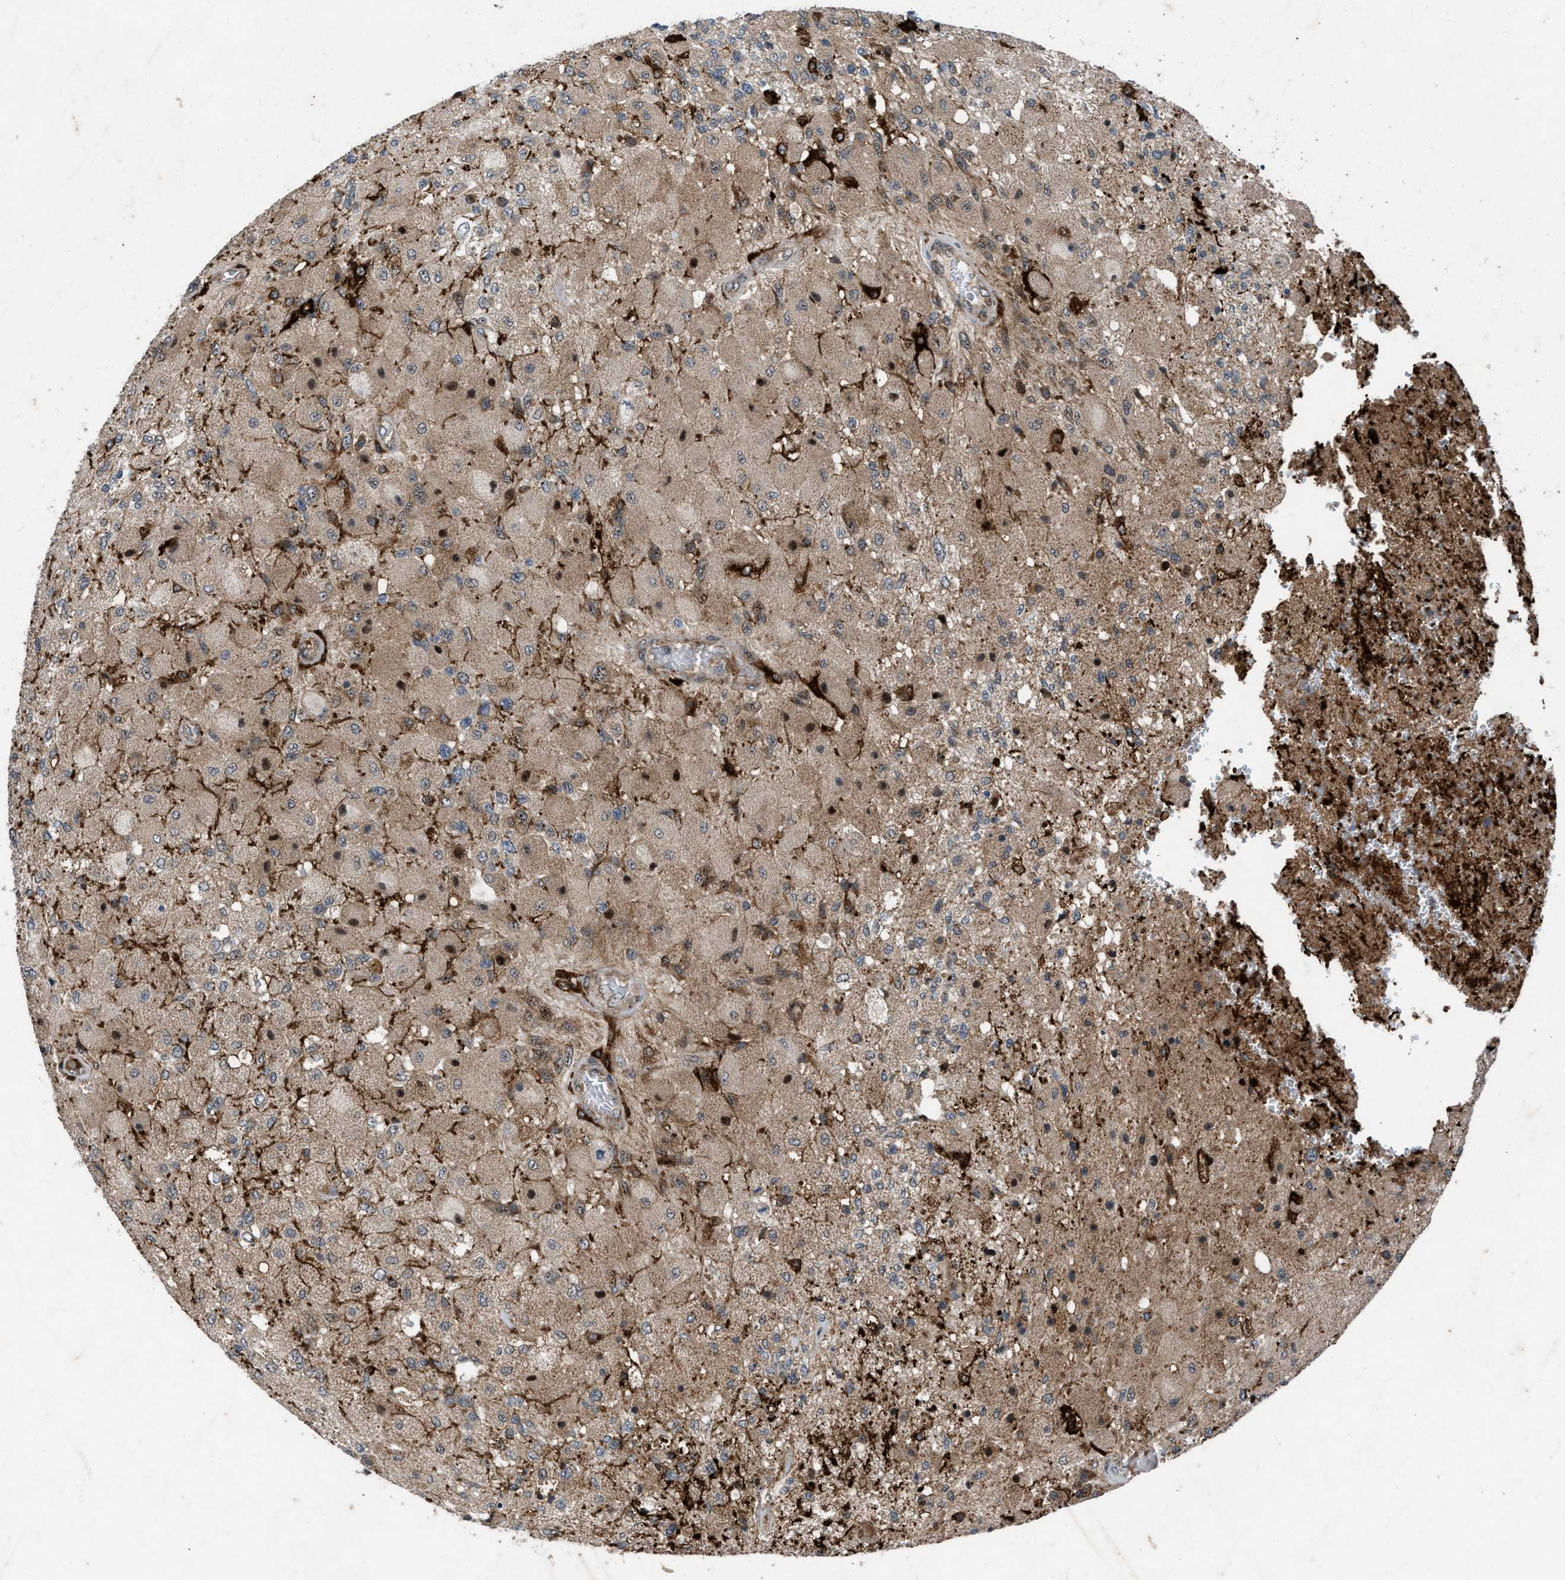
{"staining": {"intensity": "moderate", "quantity": ">75%", "location": "cytoplasmic/membranous"}, "tissue": "glioma", "cell_type": "Tumor cells", "image_type": "cancer", "snomed": [{"axis": "morphology", "description": "Normal tissue, NOS"}, {"axis": "morphology", "description": "Glioma, malignant, High grade"}, {"axis": "topography", "description": "Cerebral cortex"}], "caption": "Immunohistochemical staining of malignant high-grade glioma demonstrates medium levels of moderate cytoplasmic/membranous protein expression in about >75% of tumor cells.", "gene": "AP3M2", "patient": {"sex": "male", "age": 77}}